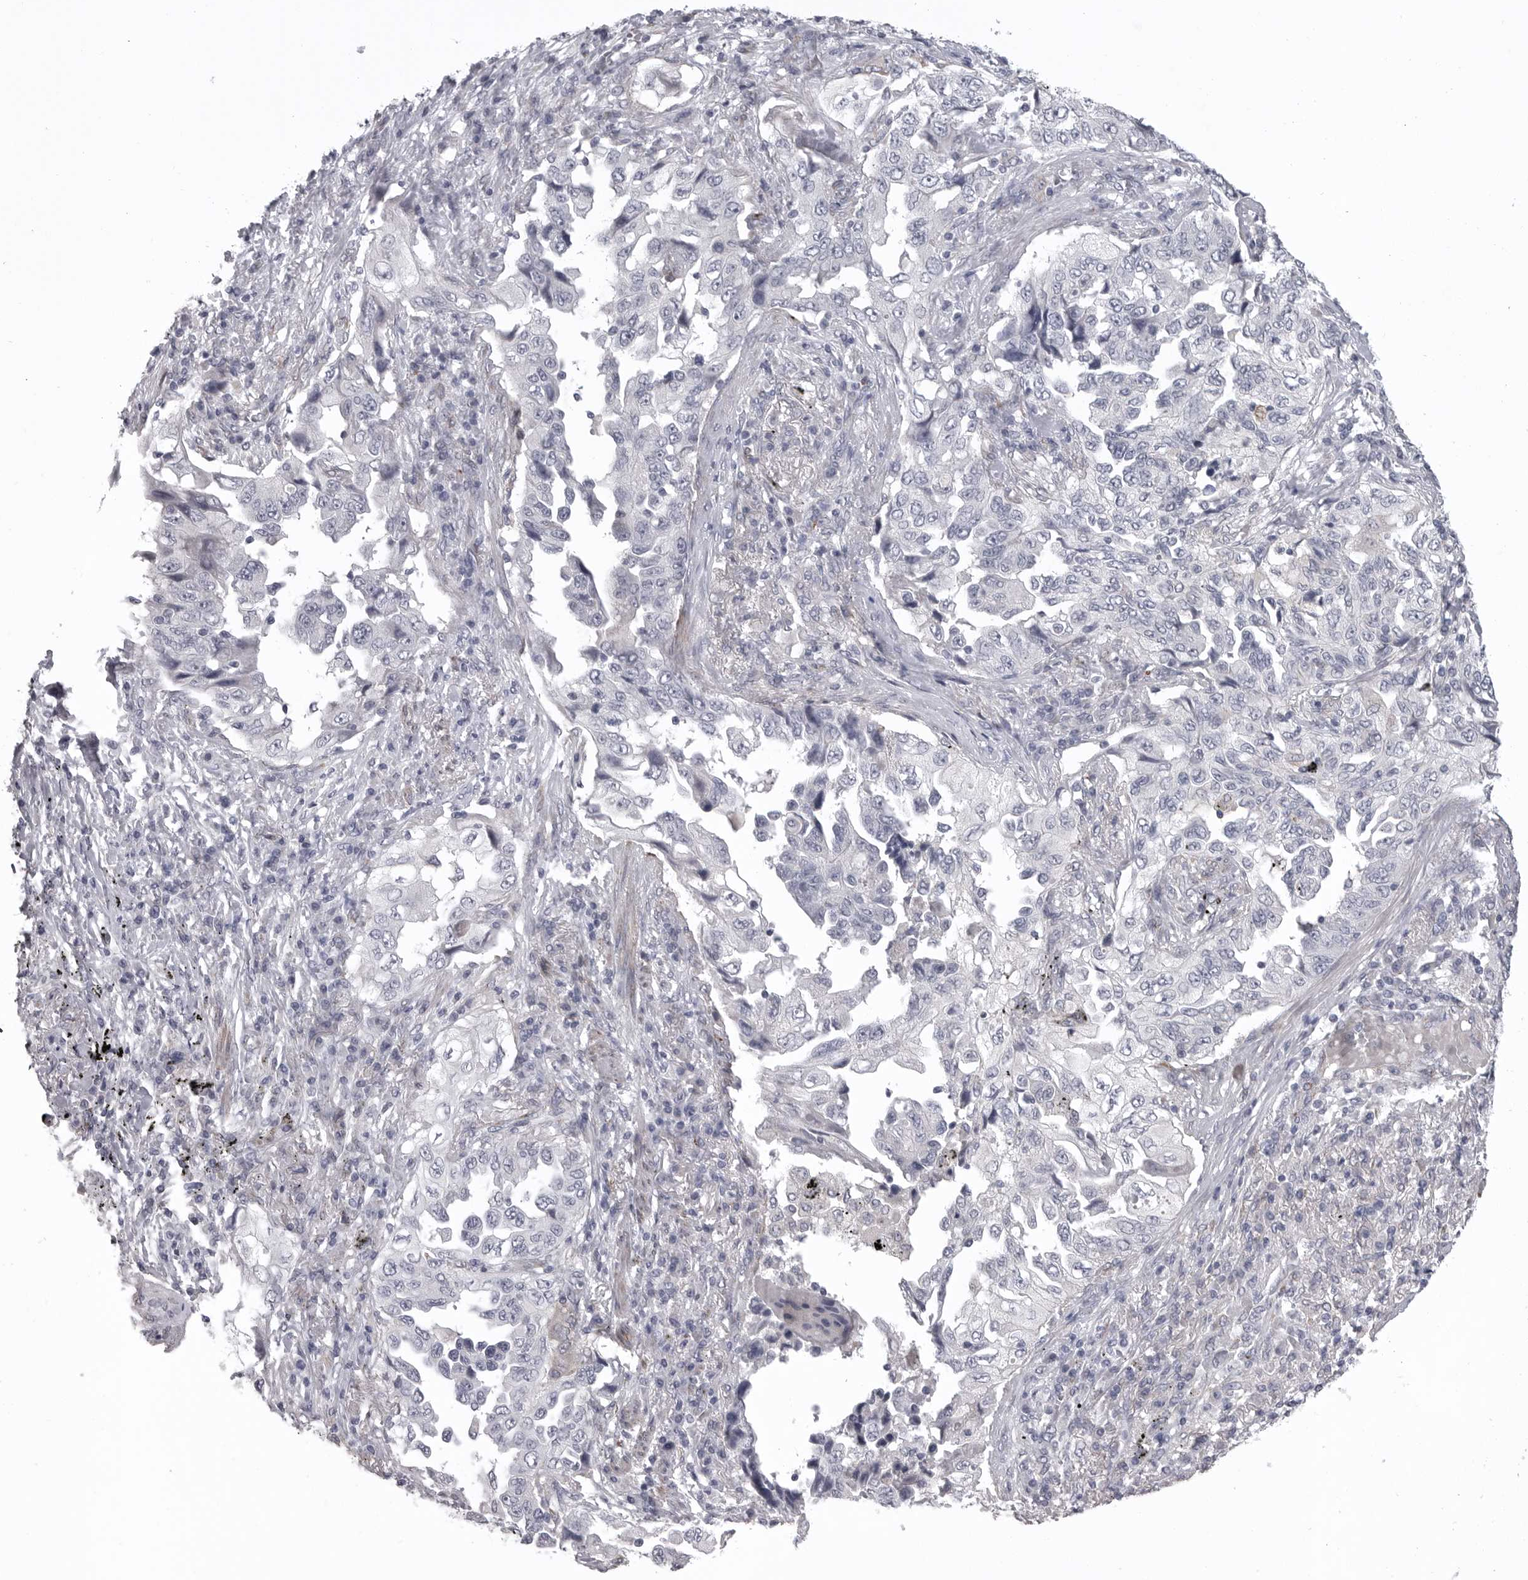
{"staining": {"intensity": "negative", "quantity": "none", "location": "none"}, "tissue": "lung cancer", "cell_type": "Tumor cells", "image_type": "cancer", "snomed": [{"axis": "morphology", "description": "Adenocarcinoma, NOS"}, {"axis": "topography", "description": "Lung"}], "caption": "A histopathology image of human lung adenocarcinoma is negative for staining in tumor cells.", "gene": "SERPING1", "patient": {"sex": "female", "age": 51}}